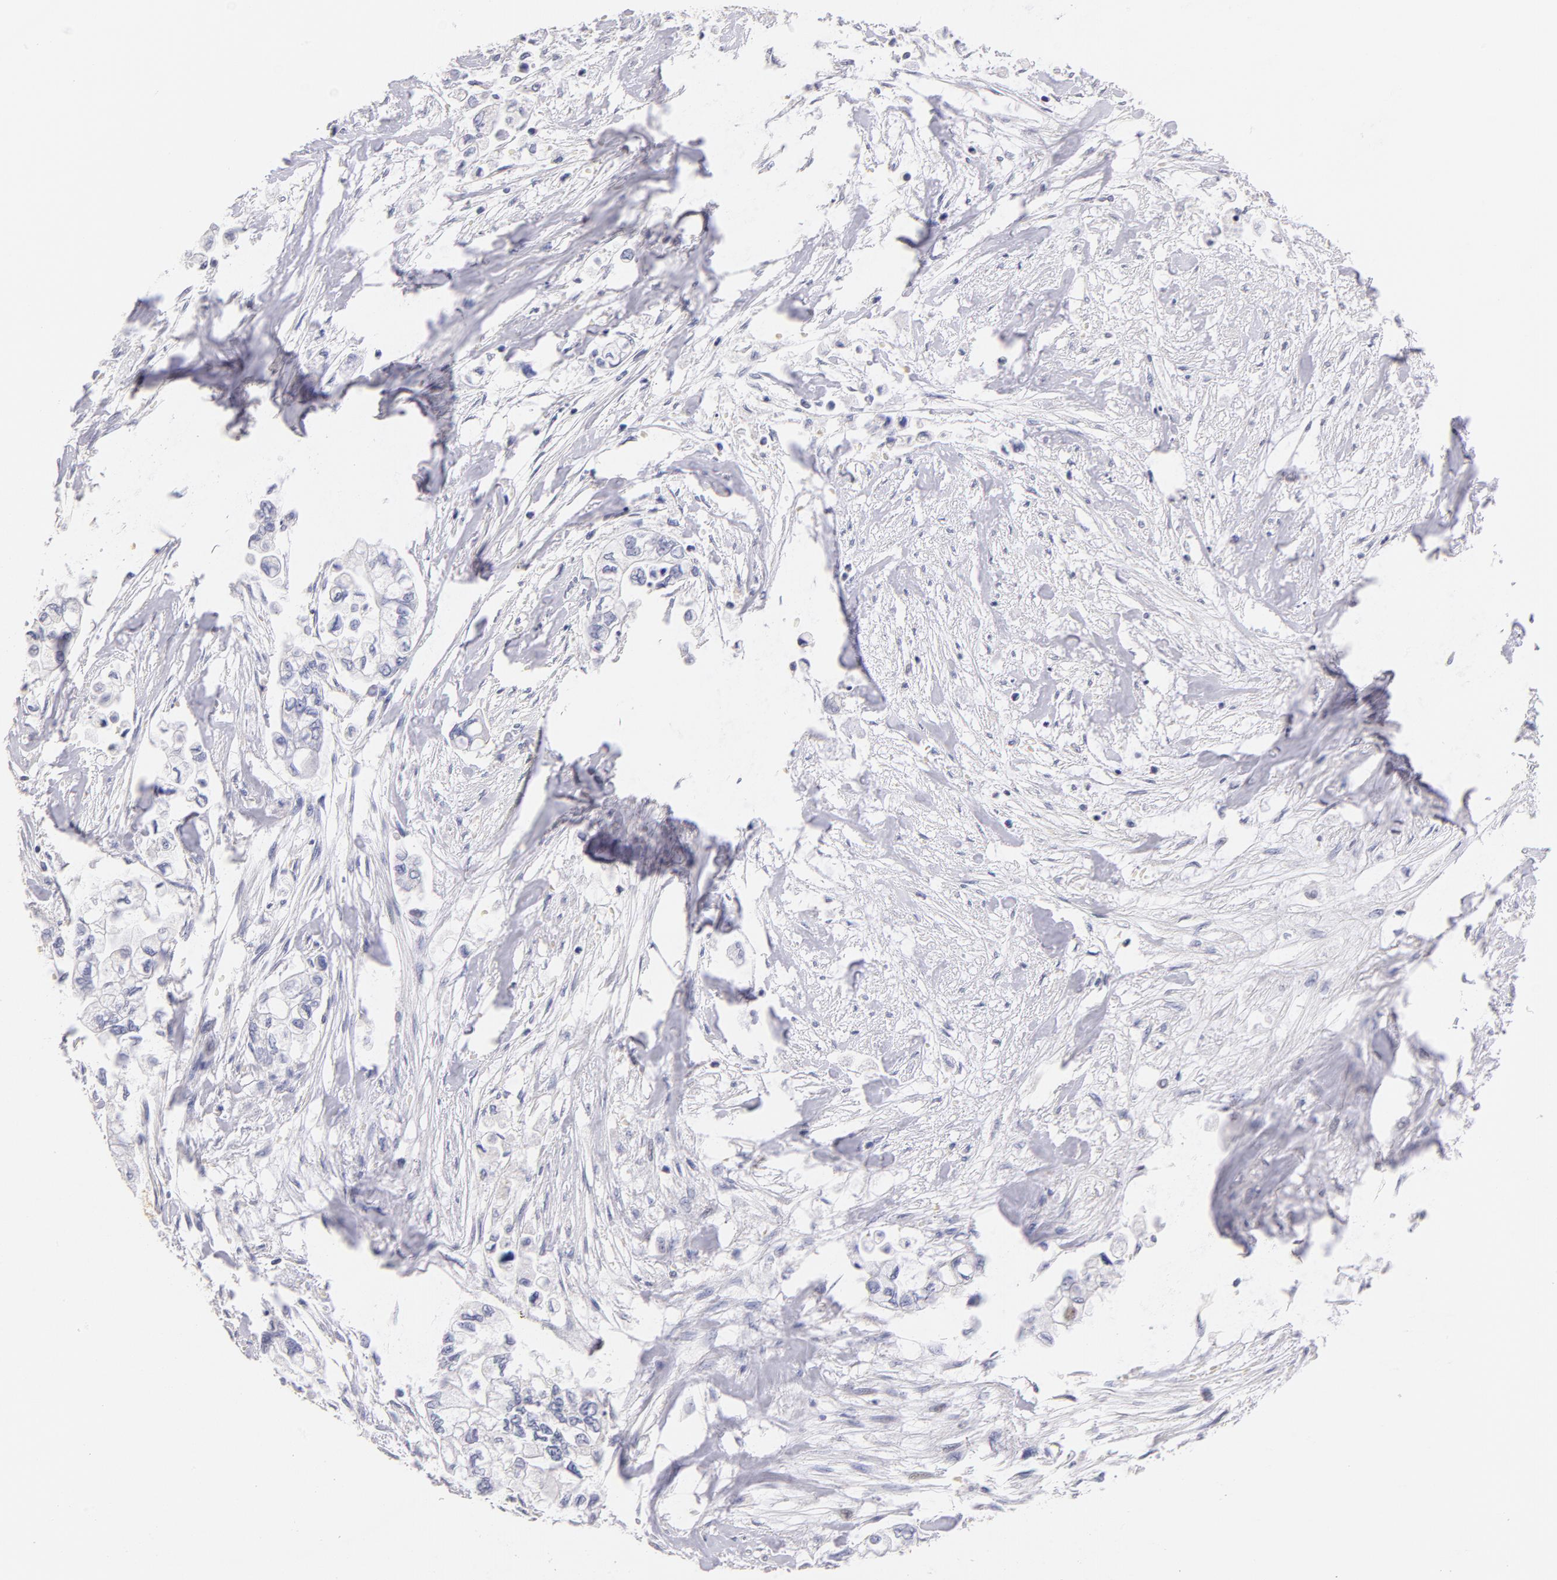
{"staining": {"intensity": "negative", "quantity": "none", "location": "none"}, "tissue": "pancreatic cancer", "cell_type": "Tumor cells", "image_type": "cancer", "snomed": [{"axis": "morphology", "description": "Adenocarcinoma, NOS"}, {"axis": "topography", "description": "Pancreas"}], "caption": "This is an immunohistochemistry micrograph of pancreatic adenocarcinoma. There is no staining in tumor cells.", "gene": "CD44", "patient": {"sex": "male", "age": 79}}